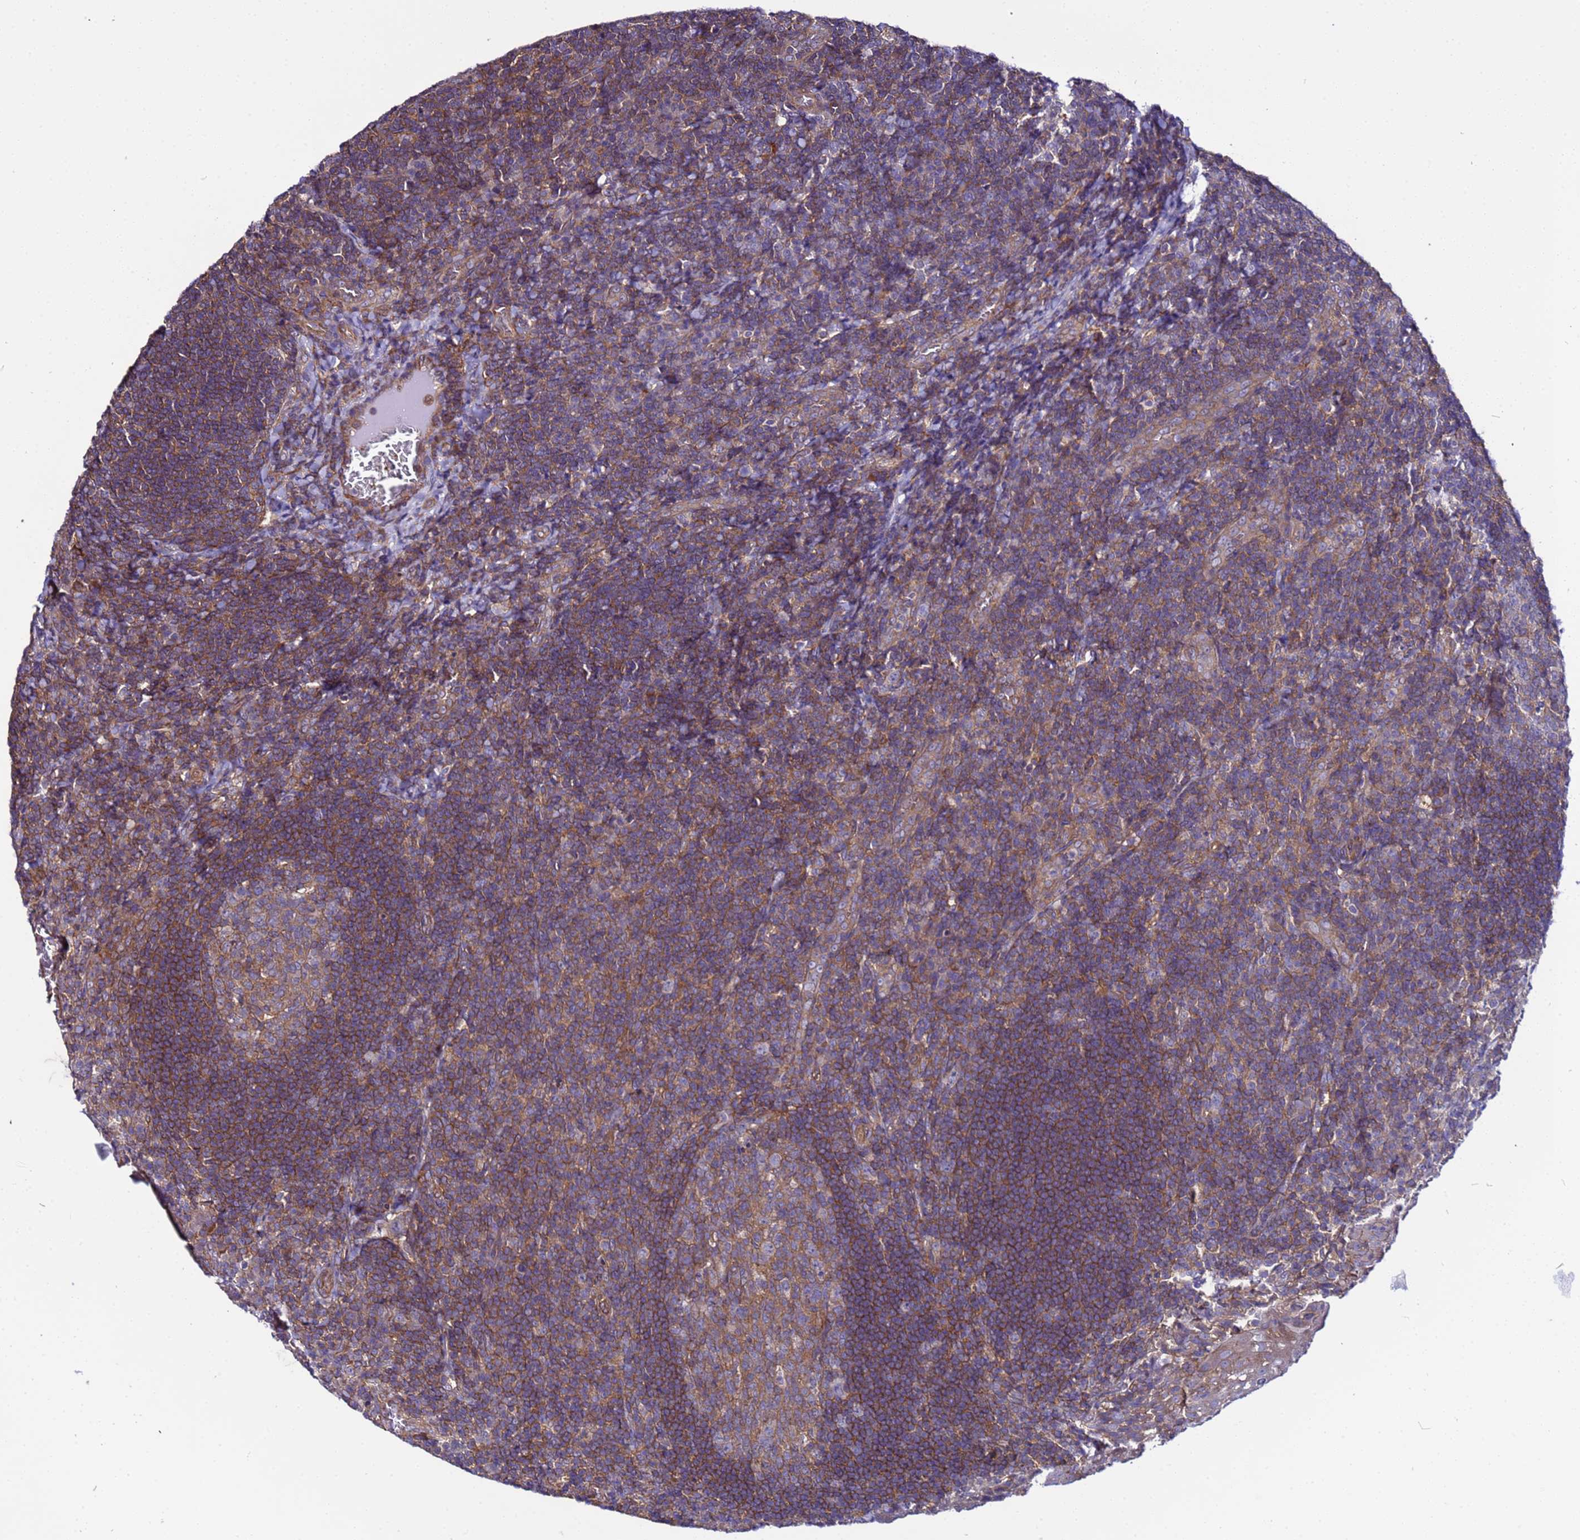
{"staining": {"intensity": "weak", "quantity": "<25%", "location": "cytoplasmic/membranous"}, "tissue": "tonsil", "cell_type": "Germinal center cells", "image_type": "normal", "snomed": [{"axis": "morphology", "description": "Normal tissue, NOS"}, {"axis": "topography", "description": "Tonsil"}], "caption": "Germinal center cells show no significant expression in normal tonsil. Brightfield microscopy of immunohistochemistry stained with DAB (brown) and hematoxylin (blue), captured at high magnification.", "gene": "STK38L", "patient": {"sex": "male", "age": 17}}